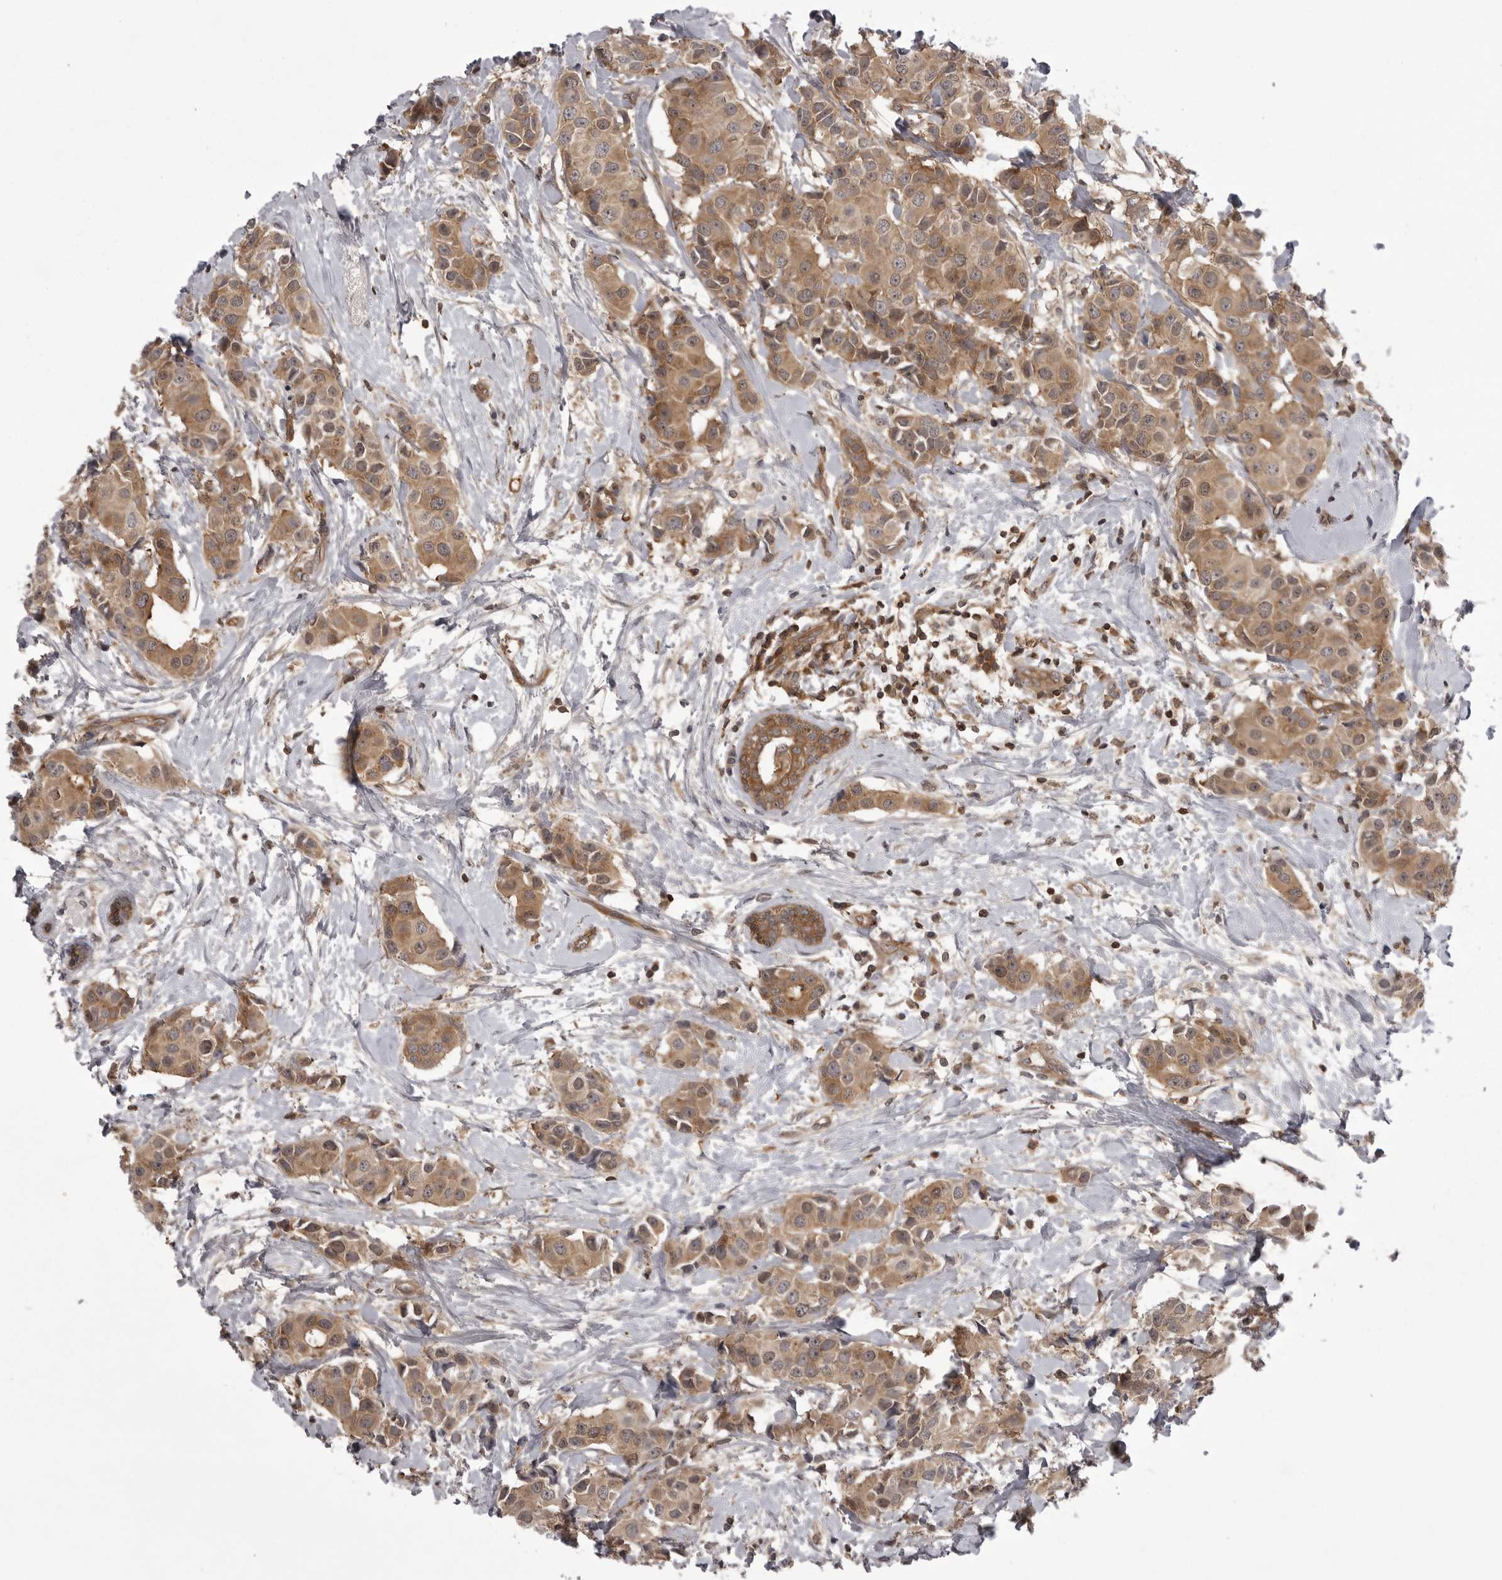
{"staining": {"intensity": "moderate", "quantity": ">75%", "location": "cytoplasmic/membranous"}, "tissue": "breast cancer", "cell_type": "Tumor cells", "image_type": "cancer", "snomed": [{"axis": "morphology", "description": "Normal tissue, NOS"}, {"axis": "morphology", "description": "Duct carcinoma"}, {"axis": "topography", "description": "Breast"}], "caption": "Tumor cells exhibit medium levels of moderate cytoplasmic/membranous expression in about >75% of cells in human breast cancer. (IHC, brightfield microscopy, high magnification).", "gene": "STK24", "patient": {"sex": "female", "age": 39}}